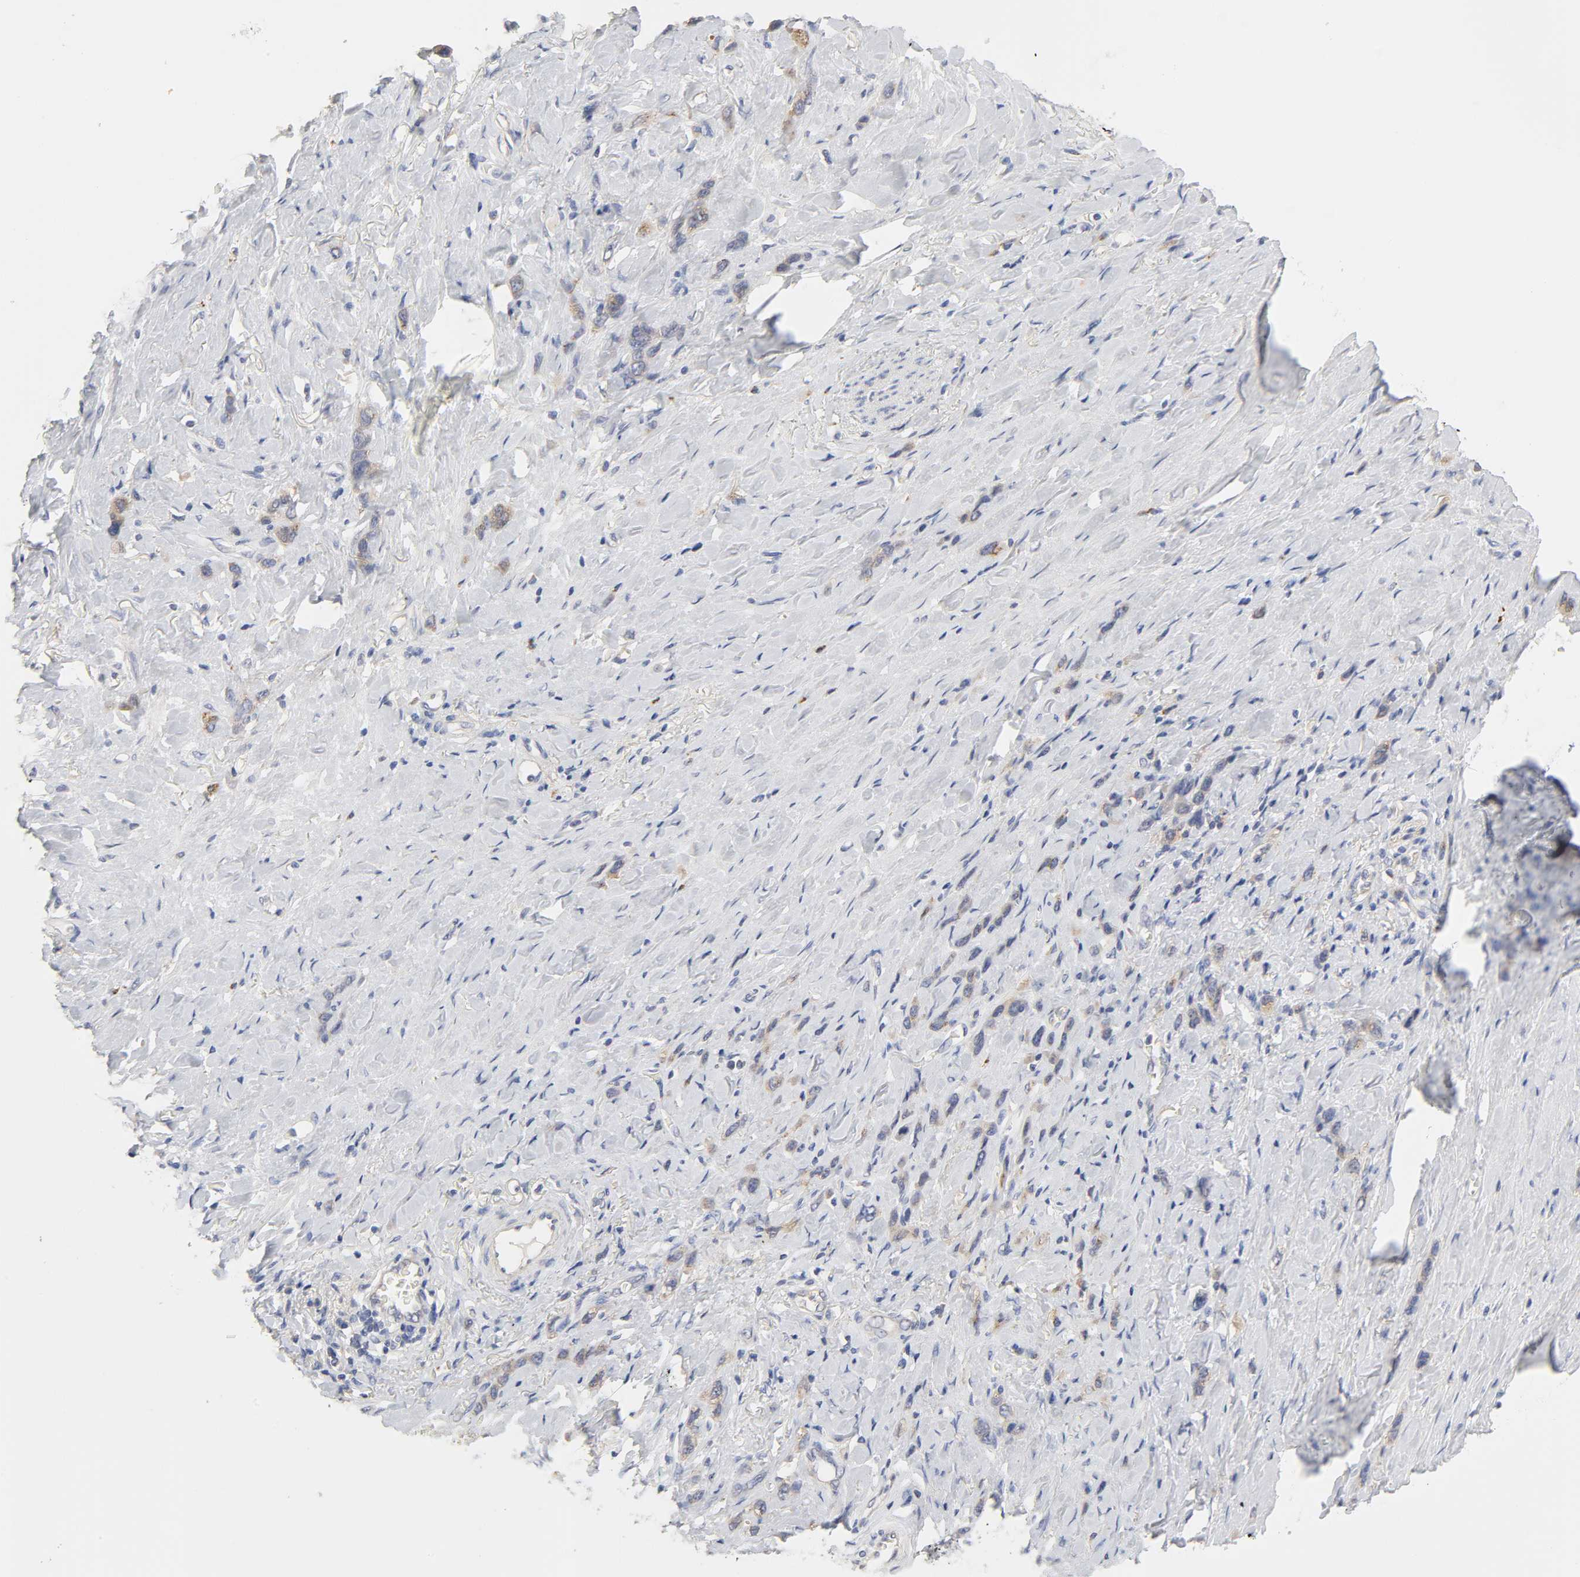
{"staining": {"intensity": "weak", "quantity": ">75%", "location": "cytoplasmic/membranous"}, "tissue": "stomach cancer", "cell_type": "Tumor cells", "image_type": "cancer", "snomed": [{"axis": "morphology", "description": "Normal tissue, NOS"}, {"axis": "morphology", "description": "Adenocarcinoma, NOS"}, {"axis": "morphology", "description": "Adenocarcinoma, High grade"}, {"axis": "topography", "description": "Stomach, upper"}, {"axis": "topography", "description": "Stomach"}], "caption": "Immunohistochemistry (IHC) of stomach cancer (high-grade adenocarcinoma) shows low levels of weak cytoplasmic/membranous positivity in approximately >75% of tumor cells.", "gene": "C17orf75", "patient": {"sex": "female", "age": 65}}